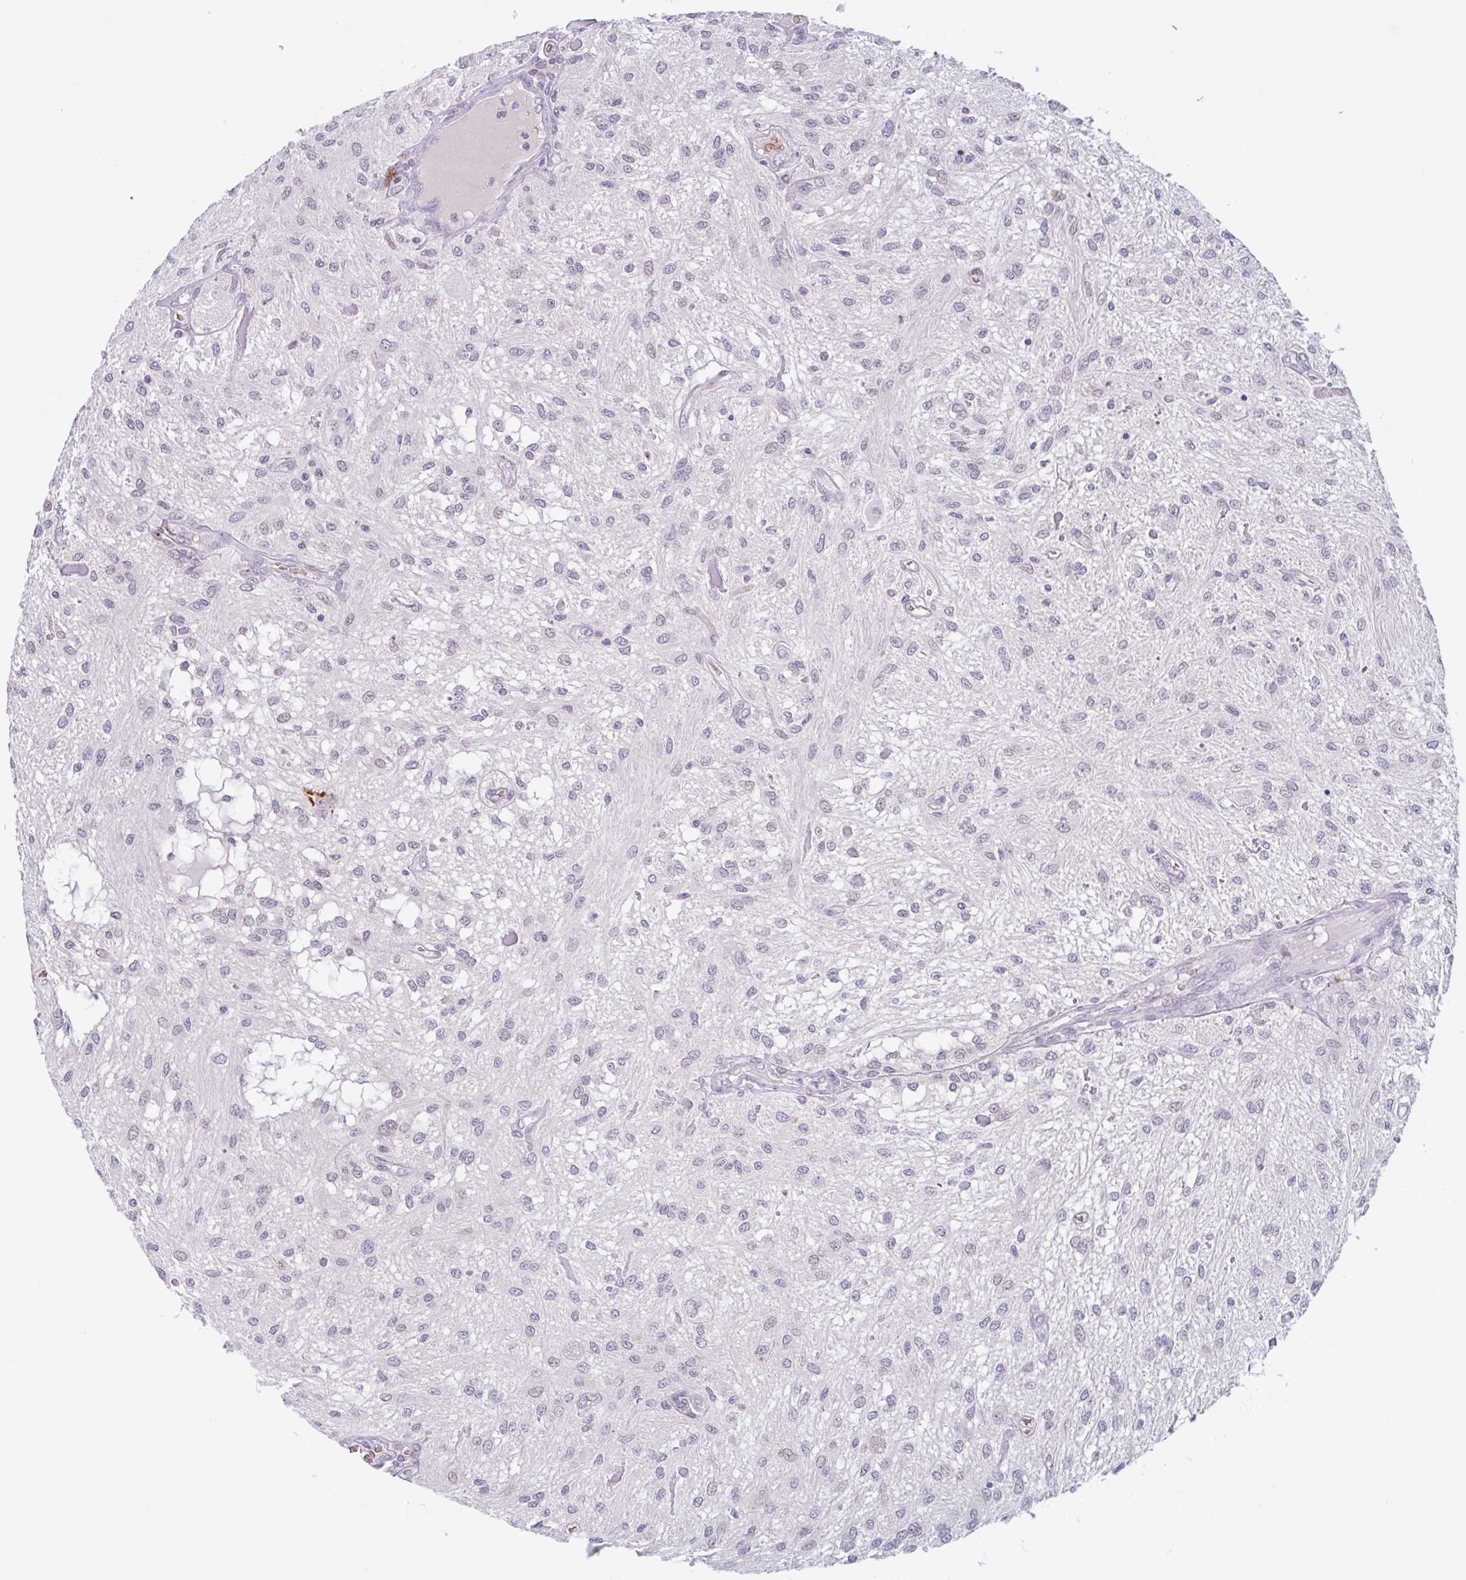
{"staining": {"intensity": "negative", "quantity": "none", "location": "none"}, "tissue": "glioma", "cell_type": "Tumor cells", "image_type": "cancer", "snomed": [{"axis": "morphology", "description": "Glioma, malignant, Low grade"}, {"axis": "topography", "description": "Cerebellum"}], "caption": "Tumor cells are negative for protein expression in human glioma.", "gene": "RHAG", "patient": {"sex": "female", "age": 14}}